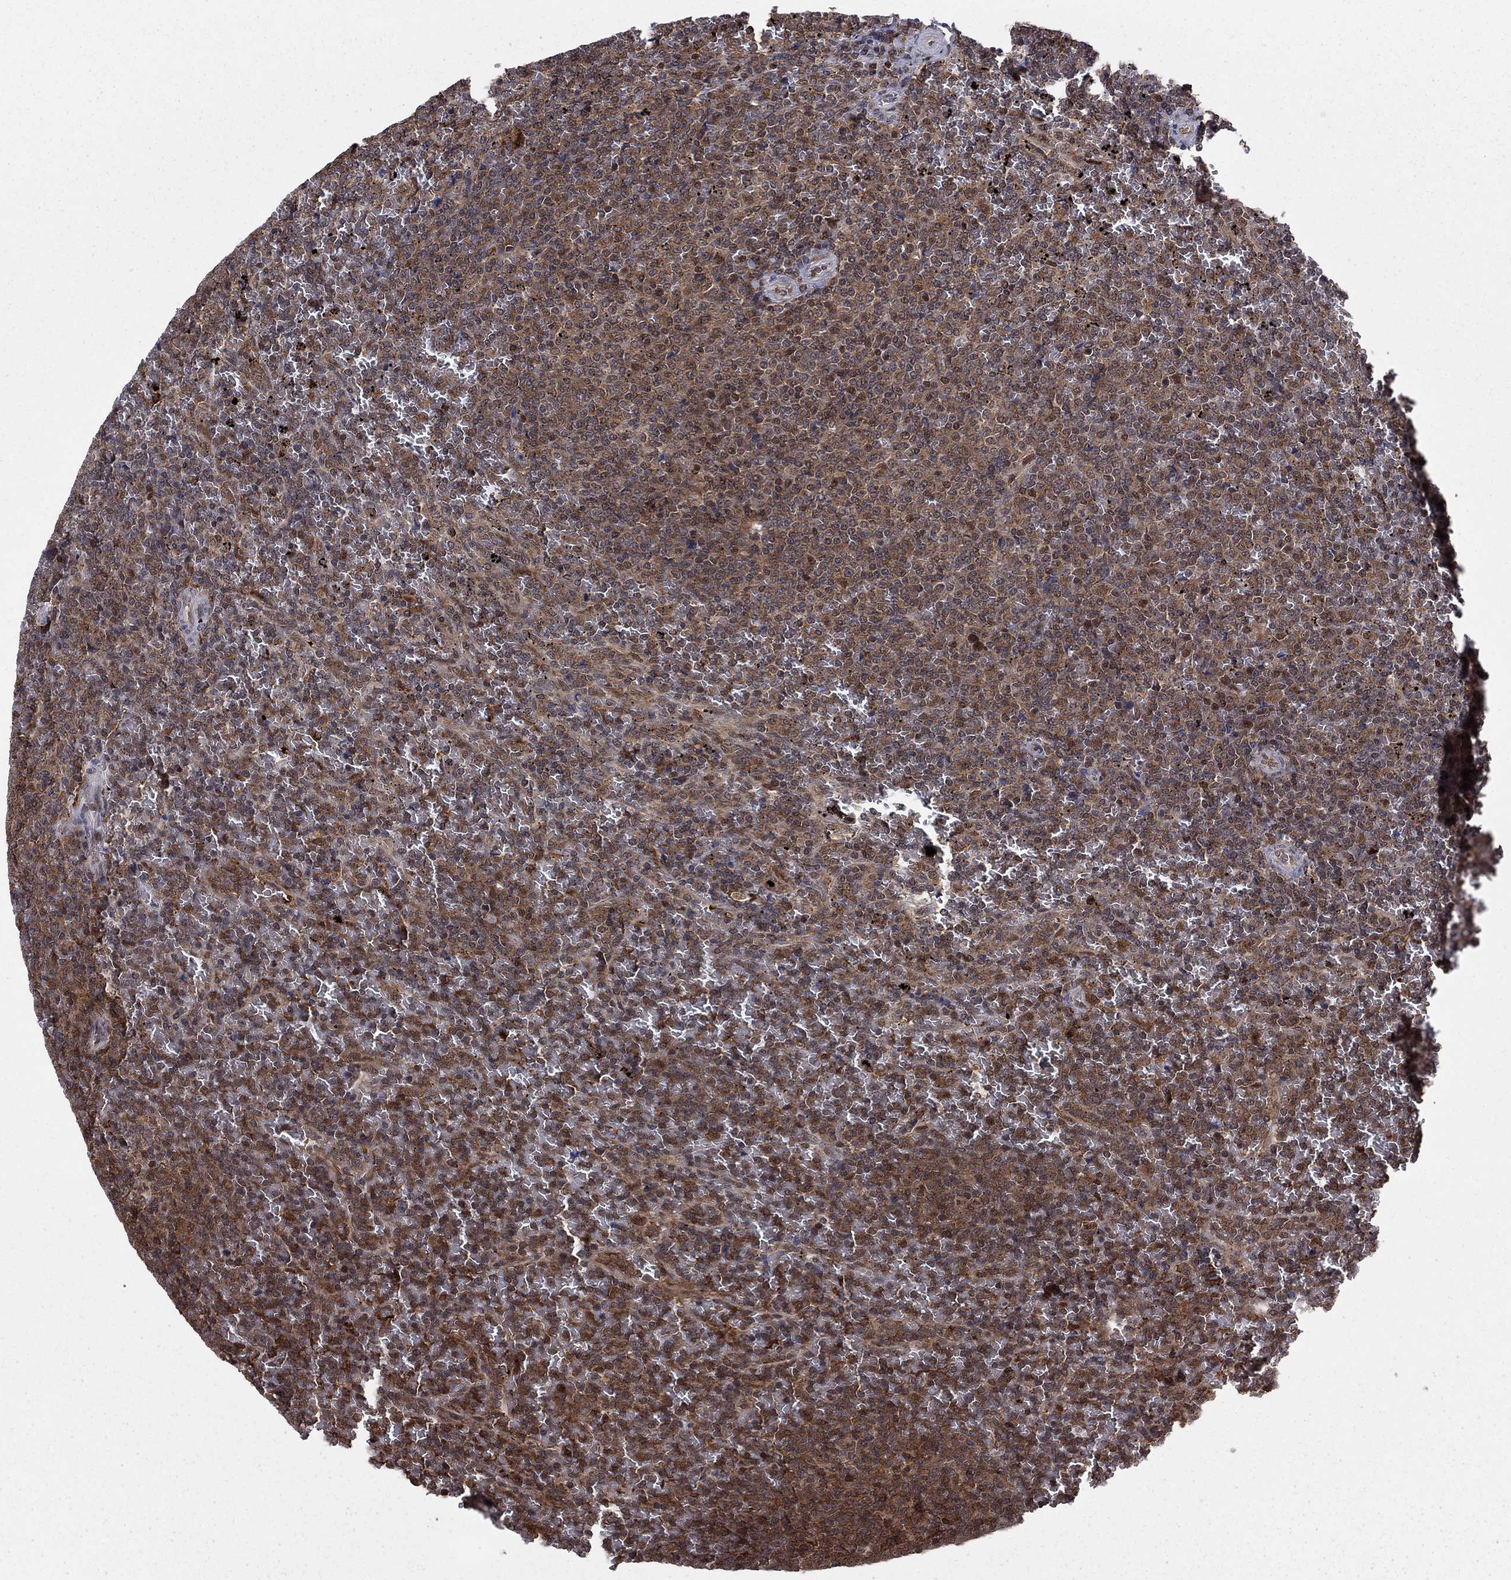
{"staining": {"intensity": "moderate", "quantity": "25%-75%", "location": "cytoplasmic/membranous"}, "tissue": "lymphoma", "cell_type": "Tumor cells", "image_type": "cancer", "snomed": [{"axis": "morphology", "description": "Malignant lymphoma, non-Hodgkin's type, Low grade"}, {"axis": "topography", "description": "Spleen"}], "caption": "The micrograph exhibits immunohistochemical staining of lymphoma. There is moderate cytoplasmic/membranous staining is present in approximately 25%-75% of tumor cells.", "gene": "PSMD2", "patient": {"sex": "female", "age": 77}}